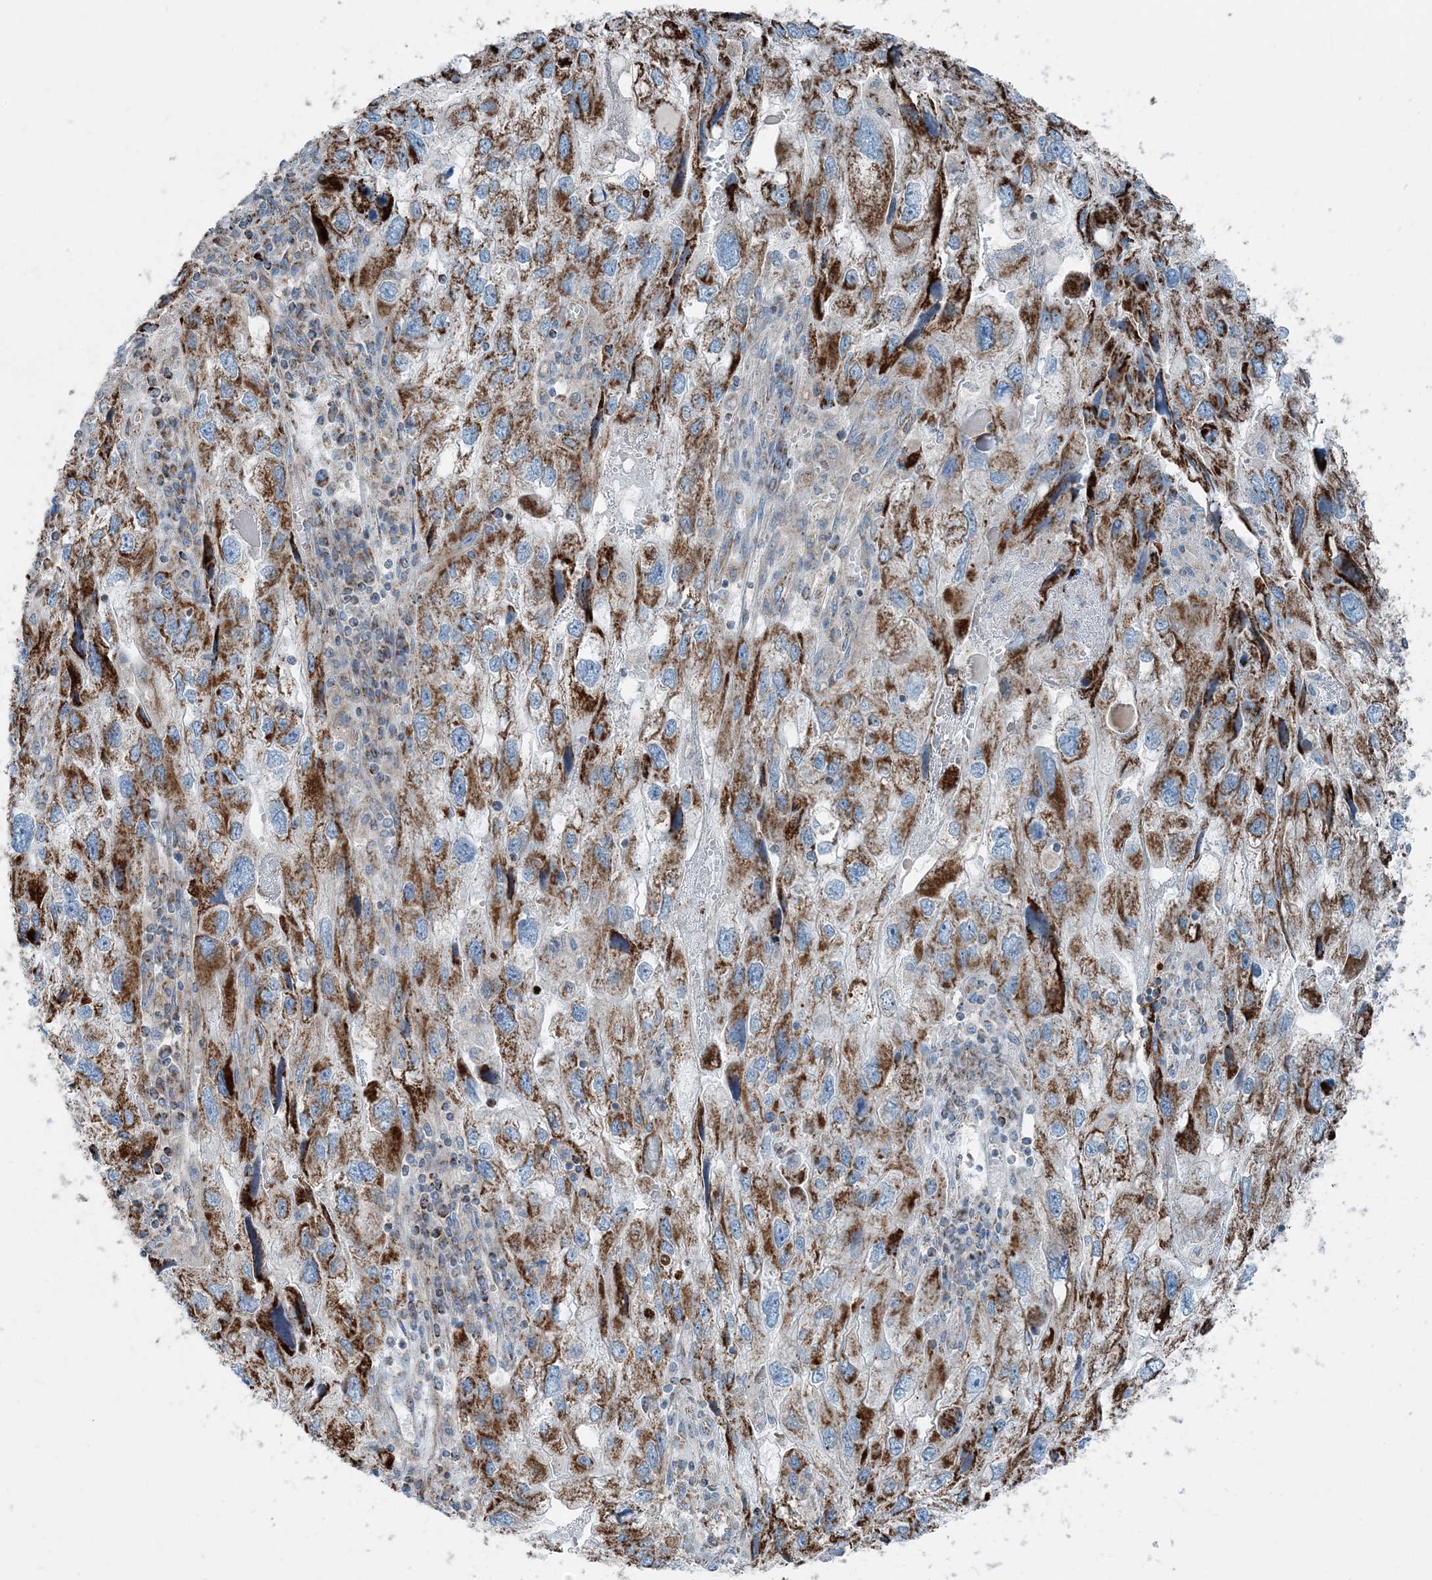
{"staining": {"intensity": "strong", "quantity": ">75%", "location": "cytoplasmic/membranous"}, "tissue": "endometrial cancer", "cell_type": "Tumor cells", "image_type": "cancer", "snomed": [{"axis": "morphology", "description": "Adenocarcinoma, NOS"}, {"axis": "topography", "description": "Endometrium"}], "caption": "Immunohistochemistry (IHC) of human endometrial cancer reveals high levels of strong cytoplasmic/membranous expression in about >75% of tumor cells. Ihc stains the protein of interest in brown and the nuclei are stained blue.", "gene": "INTU", "patient": {"sex": "female", "age": 49}}